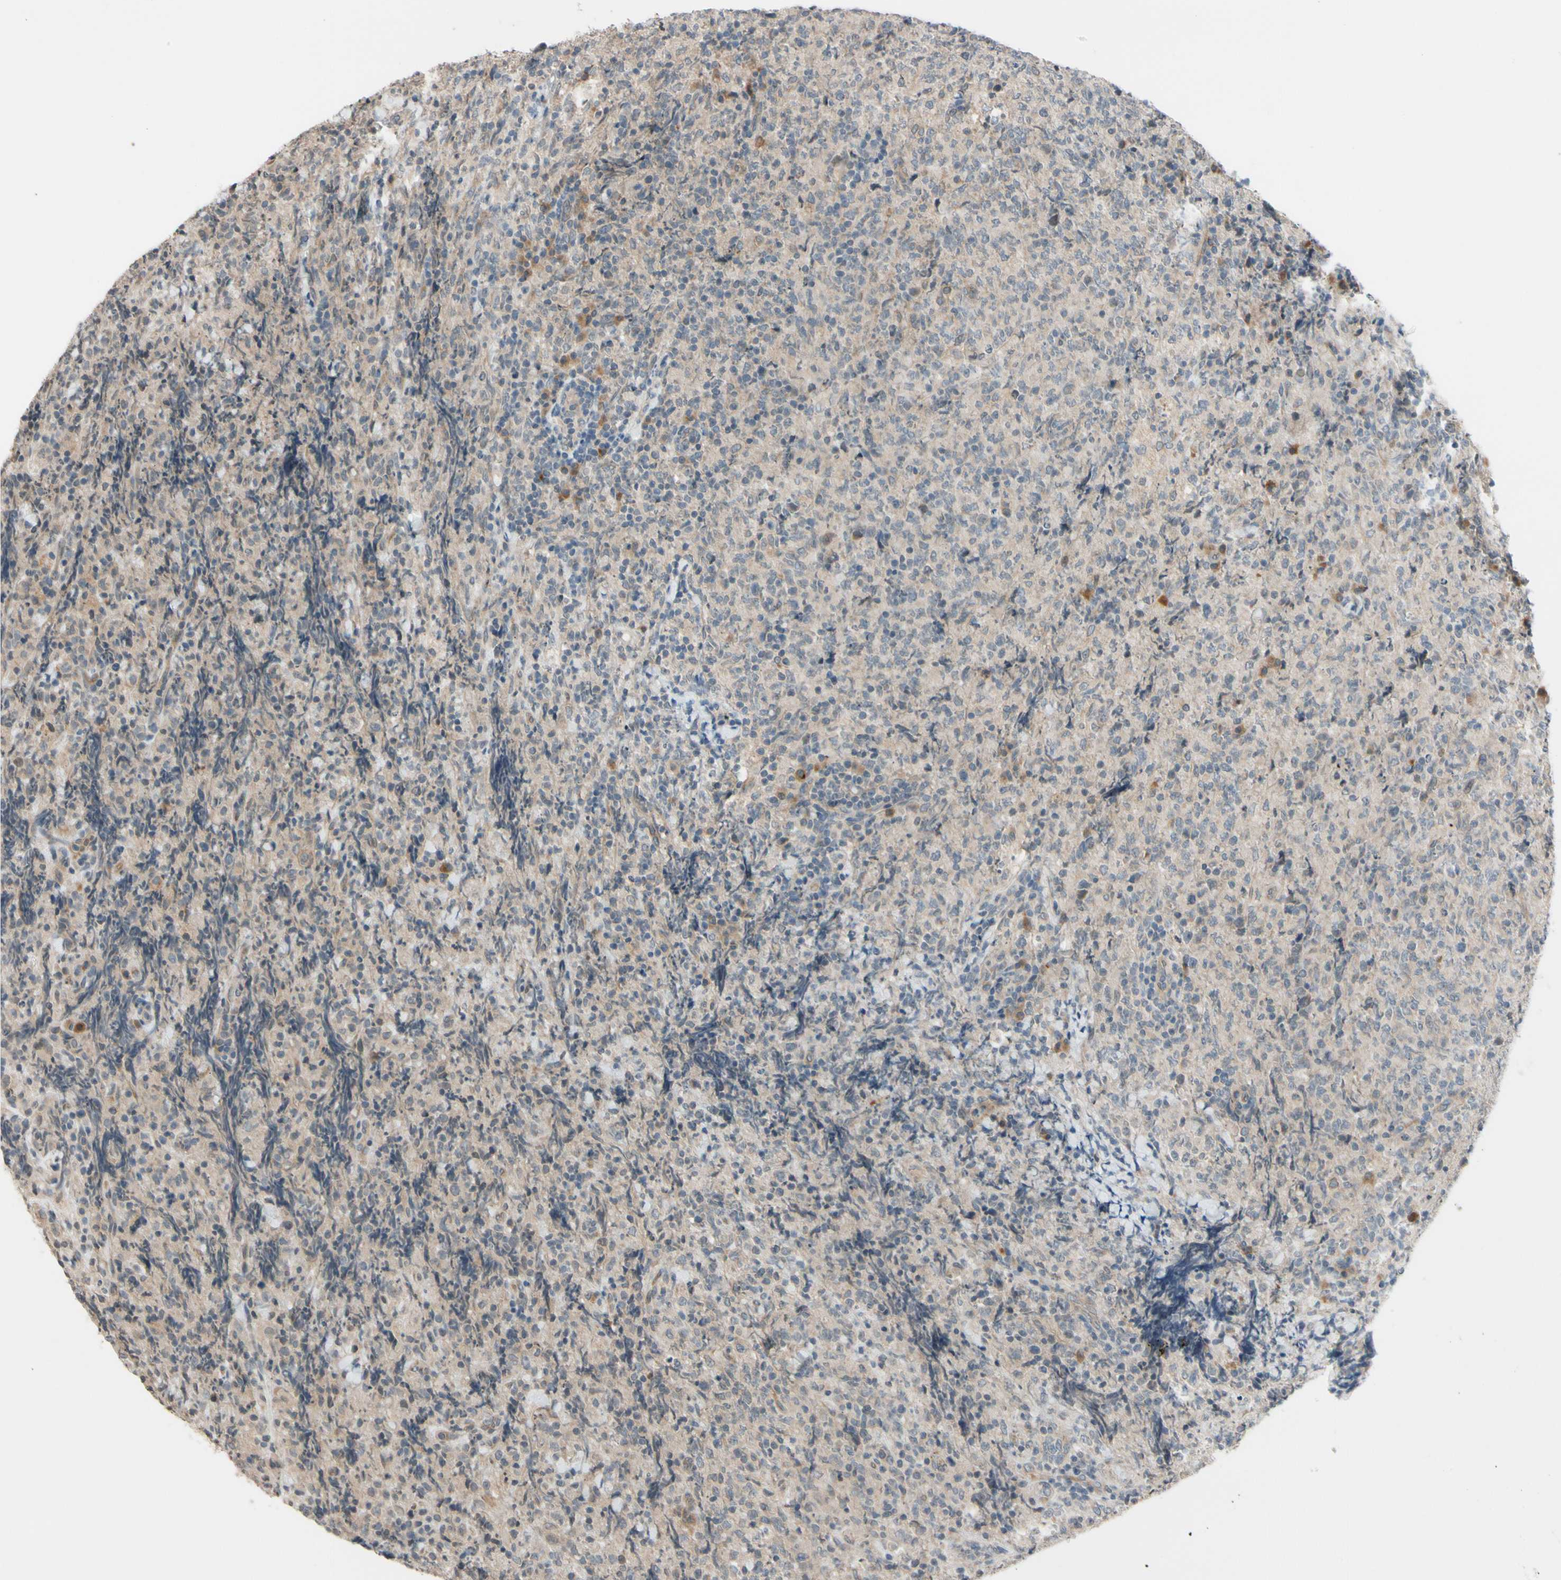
{"staining": {"intensity": "weak", "quantity": ">75%", "location": "cytoplasmic/membranous,nuclear"}, "tissue": "lymphoma", "cell_type": "Tumor cells", "image_type": "cancer", "snomed": [{"axis": "morphology", "description": "Malignant lymphoma, non-Hodgkin's type, High grade"}, {"axis": "topography", "description": "Tonsil"}], "caption": "Human high-grade malignant lymphoma, non-Hodgkin's type stained with a protein marker demonstrates weak staining in tumor cells.", "gene": "FGF10", "patient": {"sex": "female", "age": 36}}